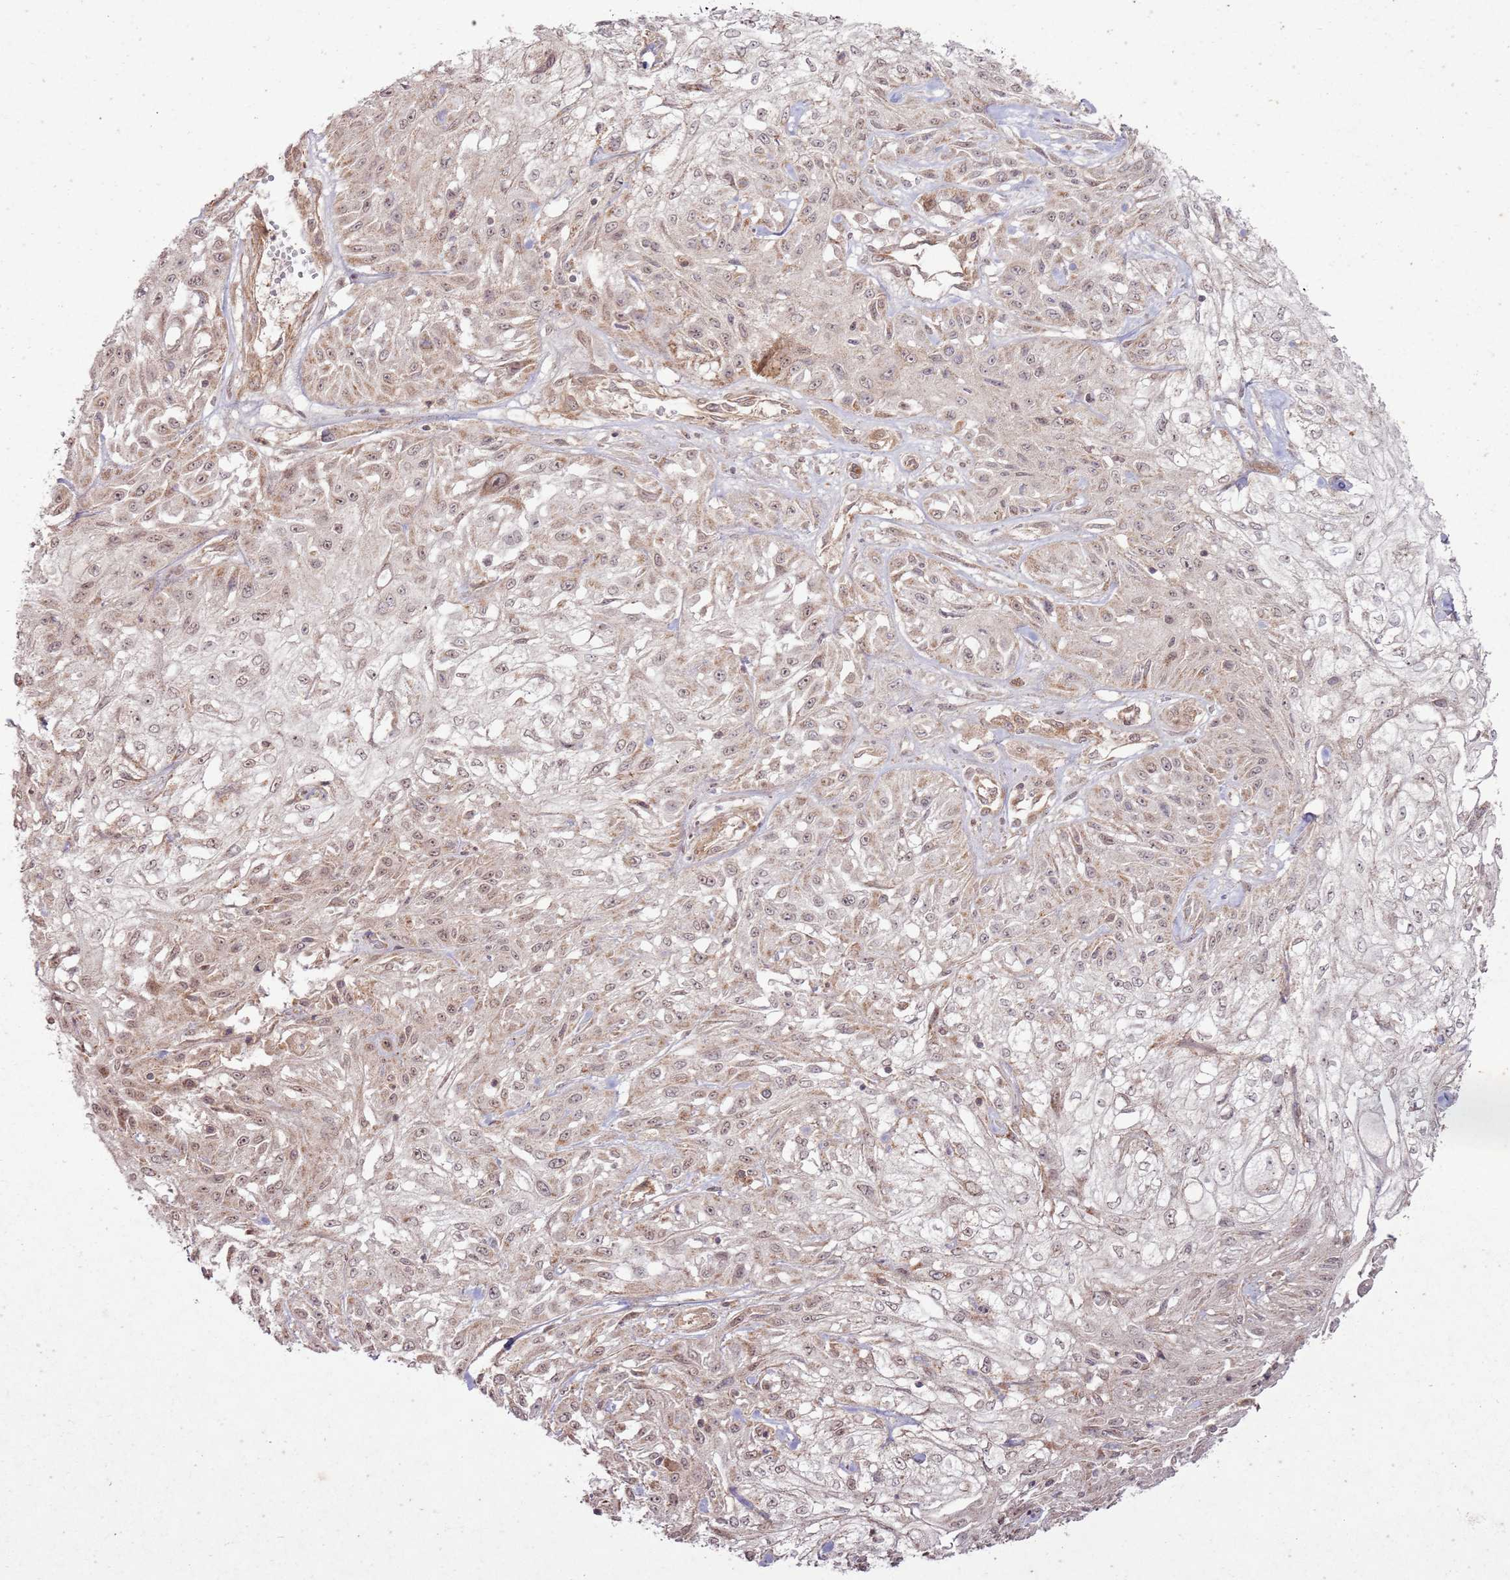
{"staining": {"intensity": "weak", "quantity": ">75%", "location": "nuclear"}, "tissue": "skin cancer", "cell_type": "Tumor cells", "image_type": "cancer", "snomed": [{"axis": "morphology", "description": "Squamous cell carcinoma, NOS"}, {"axis": "morphology", "description": "Squamous cell carcinoma, metastatic, NOS"}, {"axis": "topography", "description": "Skin"}, {"axis": "topography", "description": "Lymph node"}], "caption": "Immunohistochemistry histopathology image of neoplastic tissue: human metastatic squamous cell carcinoma (skin) stained using immunohistochemistry (IHC) exhibits low levels of weak protein expression localized specifically in the nuclear of tumor cells, appearing as a nuclear brown color.", "gene": "ZNF623", "patient": {"sex": "male", "age": 75}}